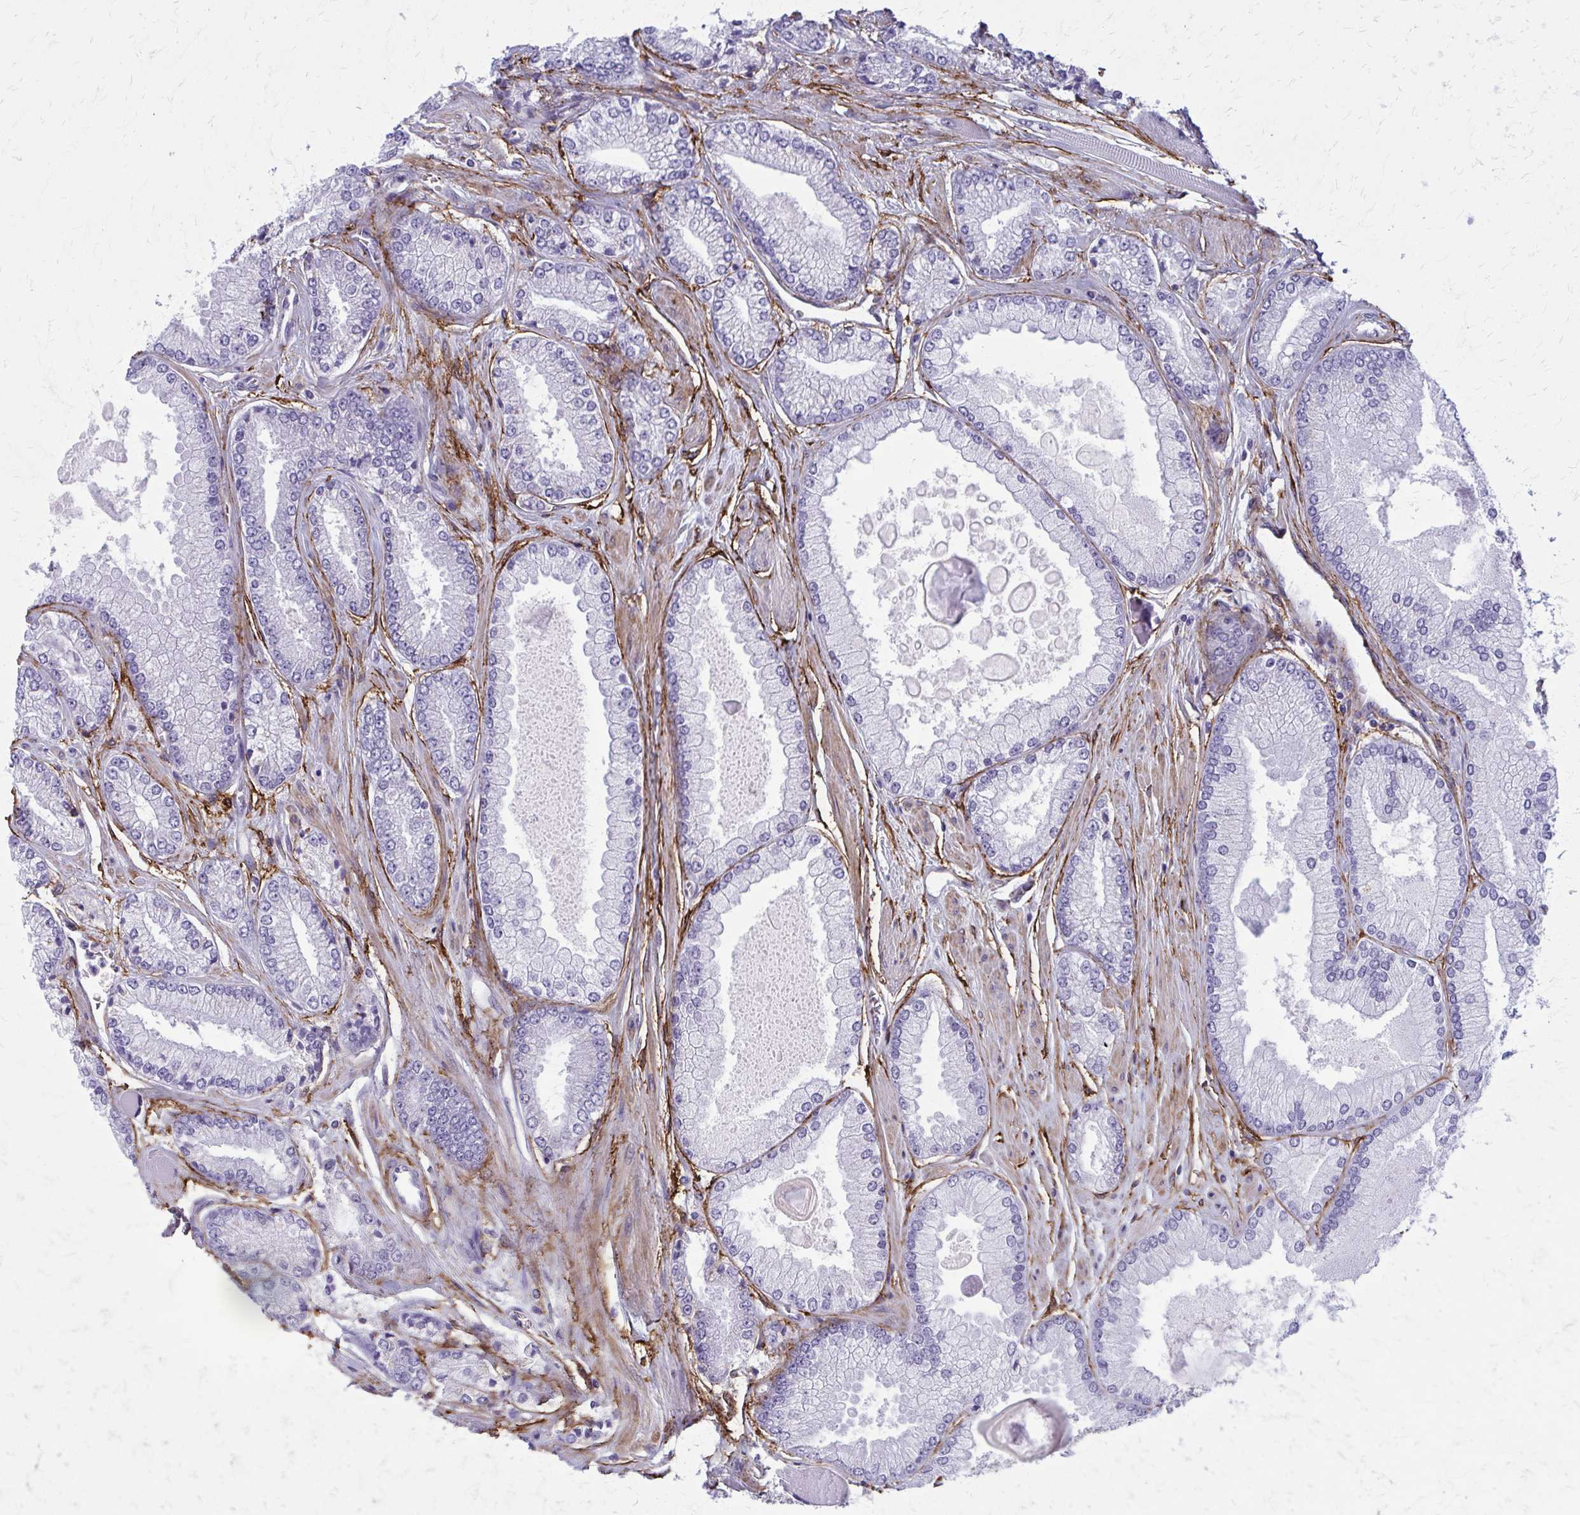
{"staining": {"intensity": "negative", "quantity": "none", "location": "none"}, "tissue": "prostate cancer", "cell_type": "Tumor cells", "image_type": "cancer", "snomed": [{"axis": "morphology", "description": "Adenocarcinoma, Low grade"}, {"axis": "topography", "description": "Prostate"}], "caption": "DAB immunohistochemical staining of prostate low-grade adenocarcinoma demonstrates no significant positivity in tumor cells.", "gene": "AKAP12", "patient": {"sex": "male", "age": 67}}